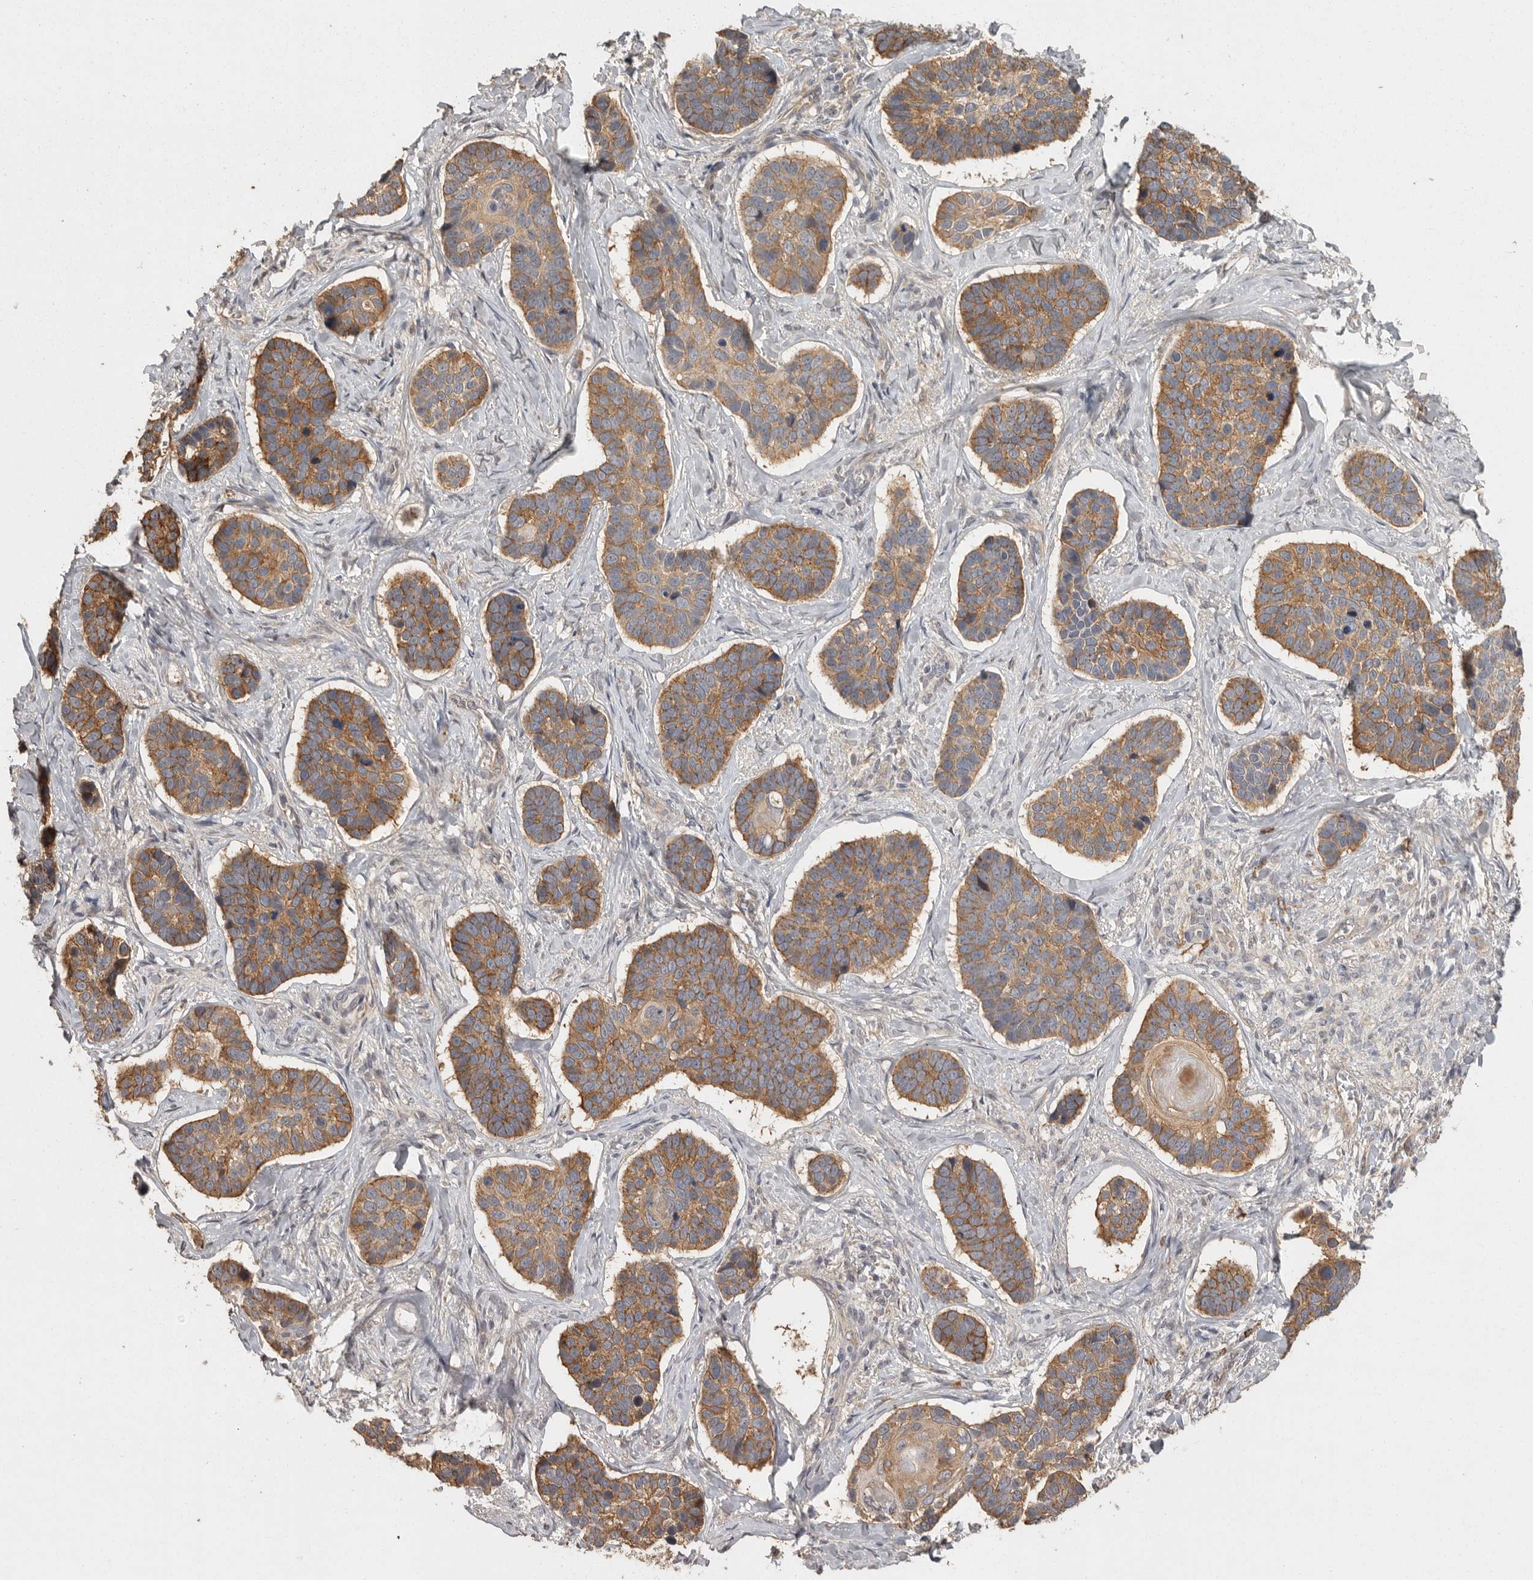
{"staining": {"intensity": "moderate", "quantity": ">75%", "location": "cytoplasmic/membranous"}, "tissue": "skin cancer", "cell_type": "Tumor cells", "image_type": "cancer", "snomed": [{"axis": "morphology", "description": "Basal cell carcinoma"}, {"axis": "topography", "description": "Skin"}], "caption": "Basal cell carcinoma (skin) tissue displays moderate cytoplasmic/membranous staining in about >75% of tumor cells, visualized by immunohistochemistry. (DAB = brown stain, brightfield microscopy at high magnification).", "gene": "BAIAP2", "patient": {"sex": "male", "age": 62}}